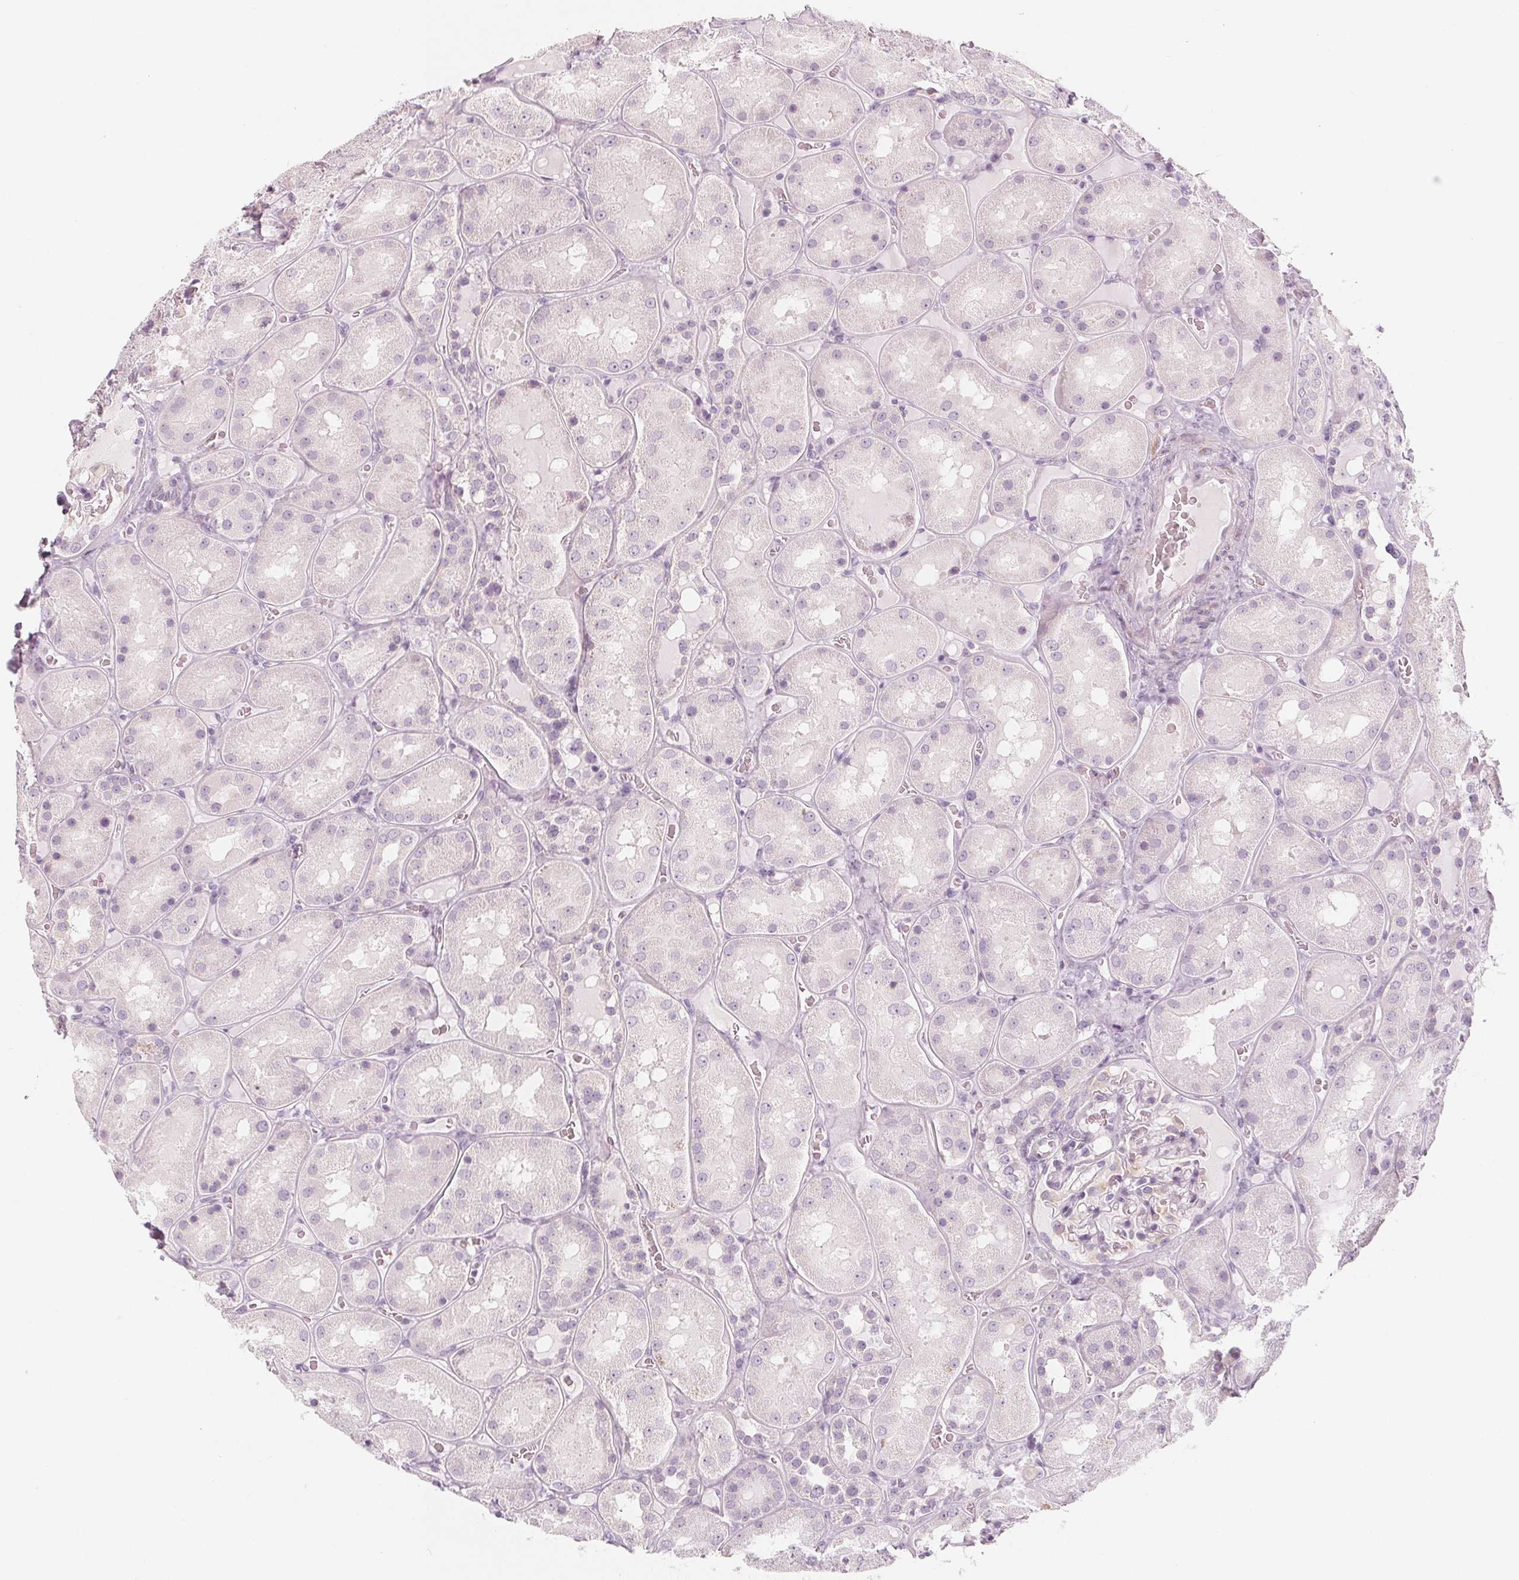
{"staining": {"intensity": "negative", "quantity": "none", "location": "none"}, "tissue": "kidney", "cell_type": "Cells in glomeruli", "image_type": "normal", "snomed": [{"axis": "morphology", "description": "Normal tissue, NOS"}, {"axis": "topography", "description": "Kidney"}], "caption": "Immunohistochemistry of unremarkable human kidney demonstrates no expression in cells in glomeruli.", "gene": "MAP1A", "patient": {"sex": "male", "age": 73}}